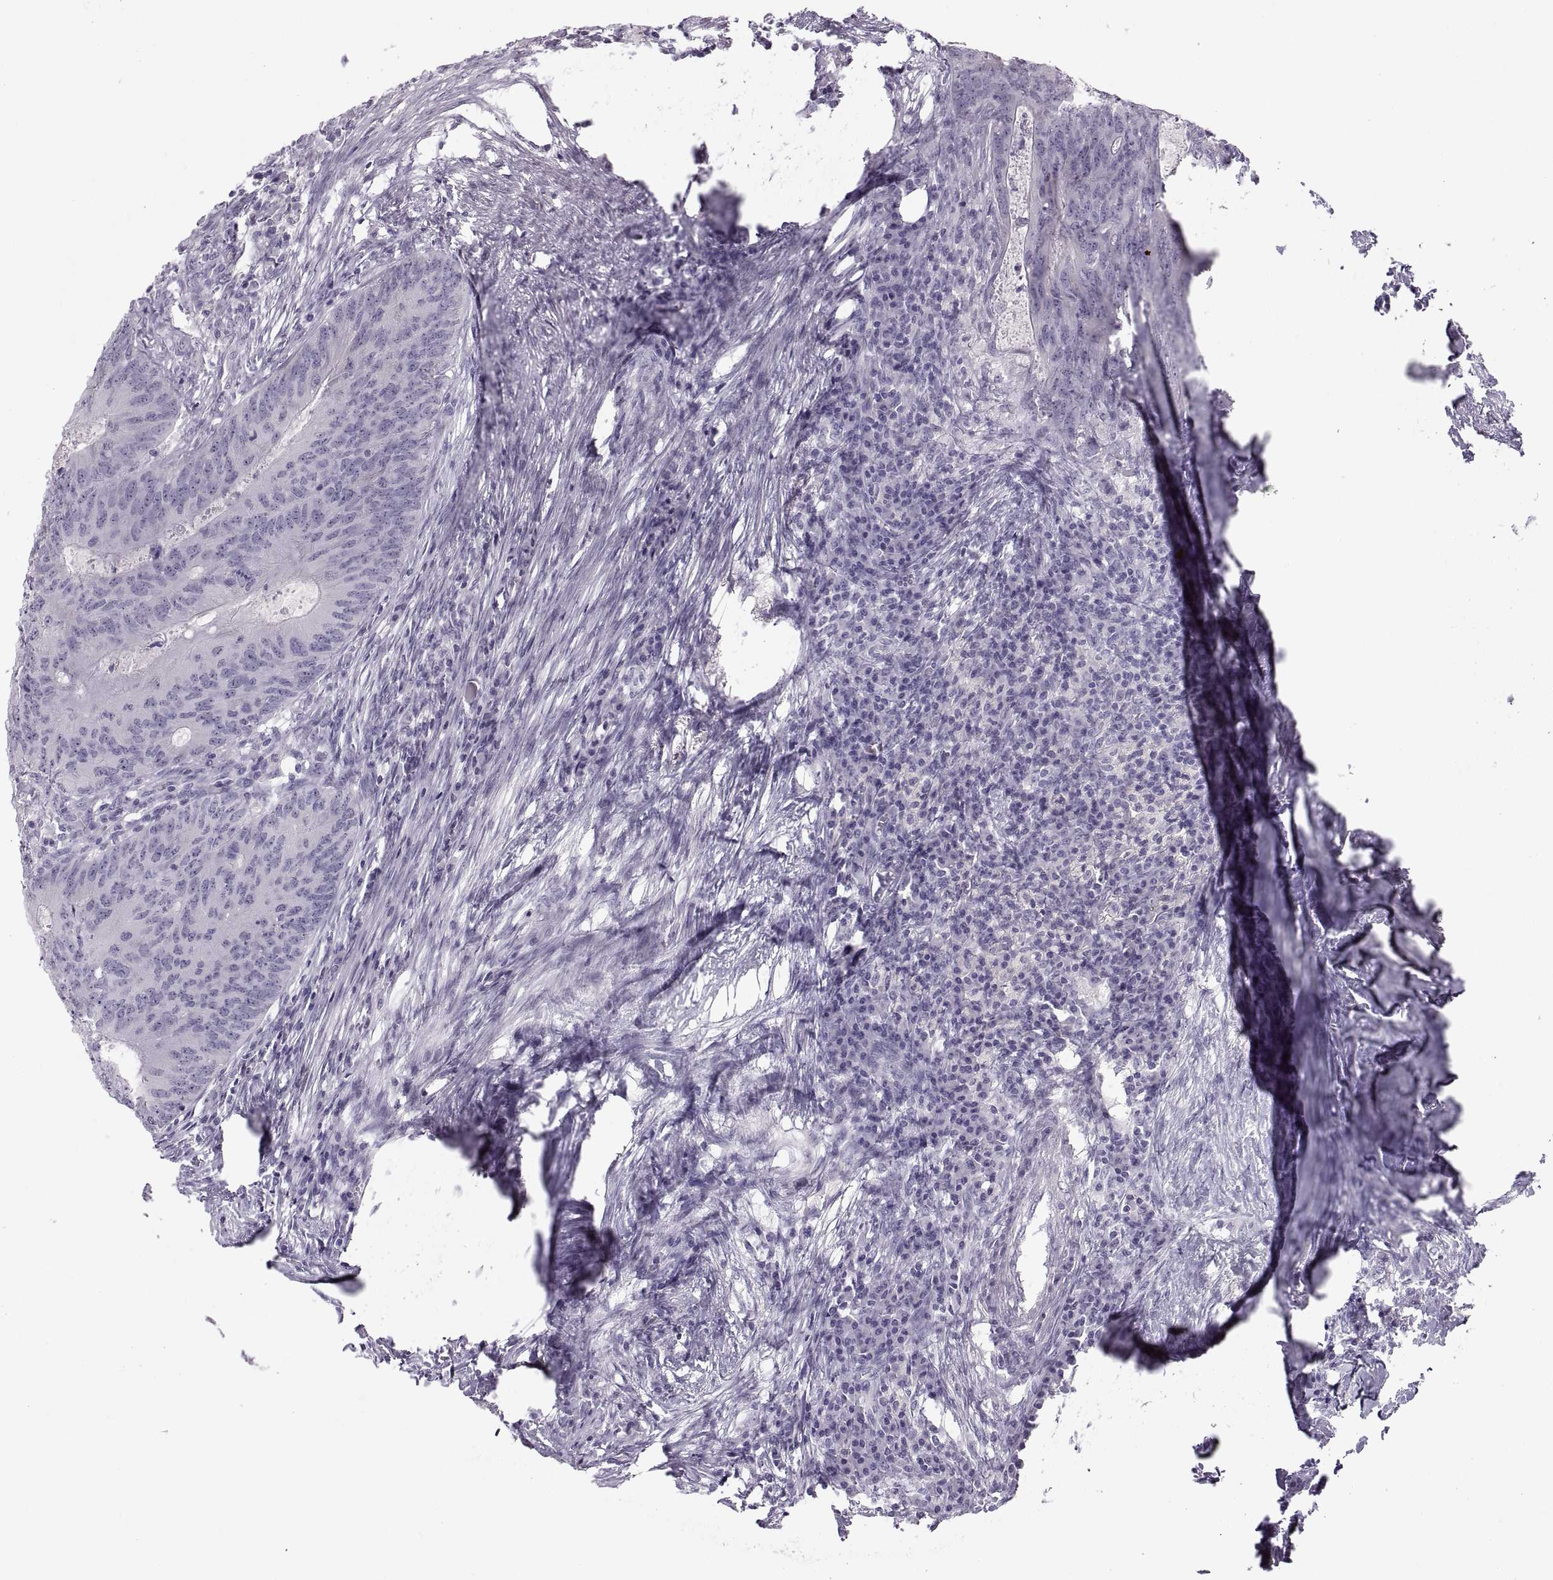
{"staining": {"intensity": "negative", "quantity": "none", "location": "none"}, "tissue": "colorectal cancer", "cell_type": "Tumor cells", "image_type": "cancer", "snomed": [{"axis": "morphology", "description": "Adenocarcinoma, NOS"}, {"axis": "topography", "description": "Colon"}], "caption": "The histopathology image reveals no staining of tumor cells in colorectal cancer.", "gene": "C3orf22", "patient": {"sex": "male", "age": 67}}